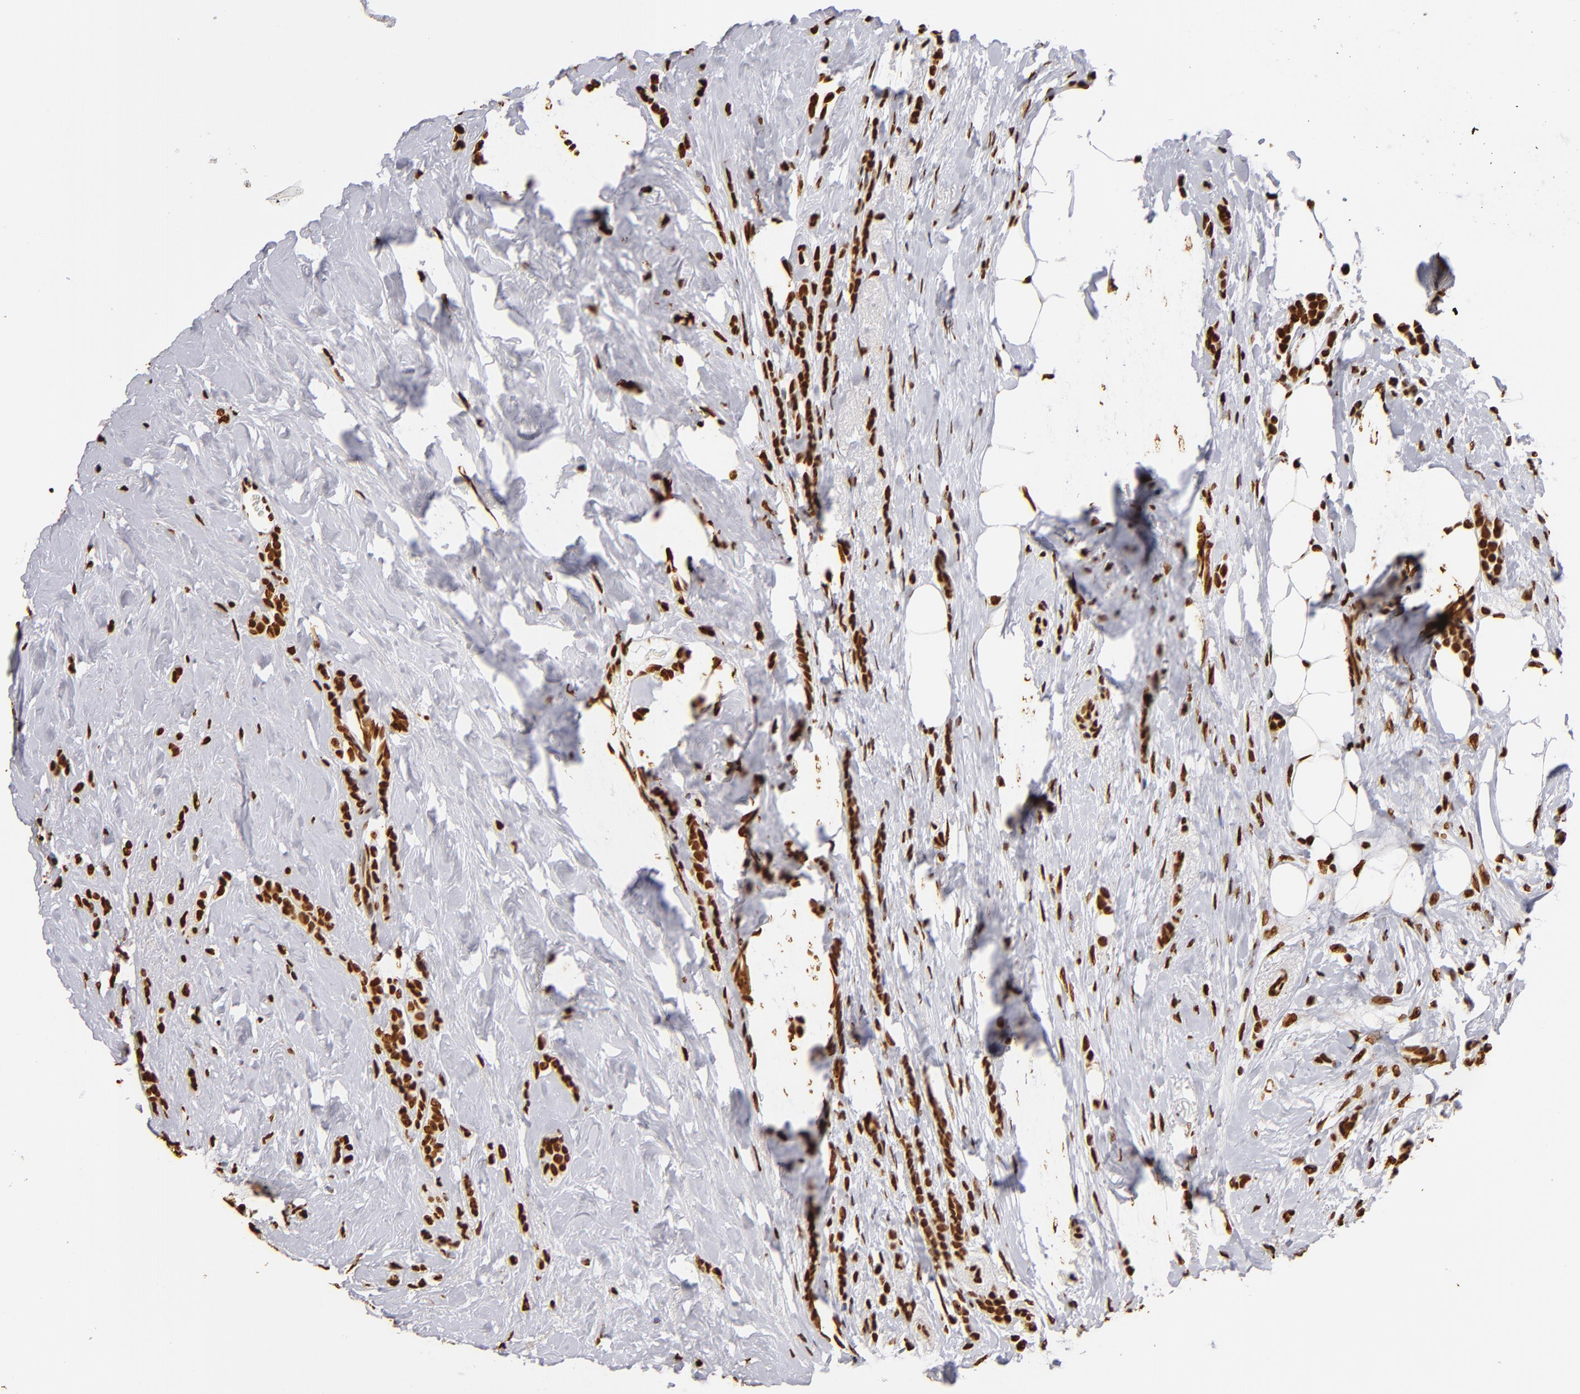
{"staining": {"intensity": "strong", "quantity": ">75%", "location": "nuclear"}, "tissue": "breast cancer", "cell_type": "Tumor cells", "image_type": "cancer", "snomed": [{"axis": "morphology", "description": "Lobular carcinoma"}, {"axis": "topography", "description": "Breast"}], "caption": "Immunohistochemical staining of human breast lobular carcinoma demonstrates high levels of strong nuclear protein expression in about >75% of tumor cells.", "gene": "ILF3", "patient": {"sex": "female", "age": 56}}